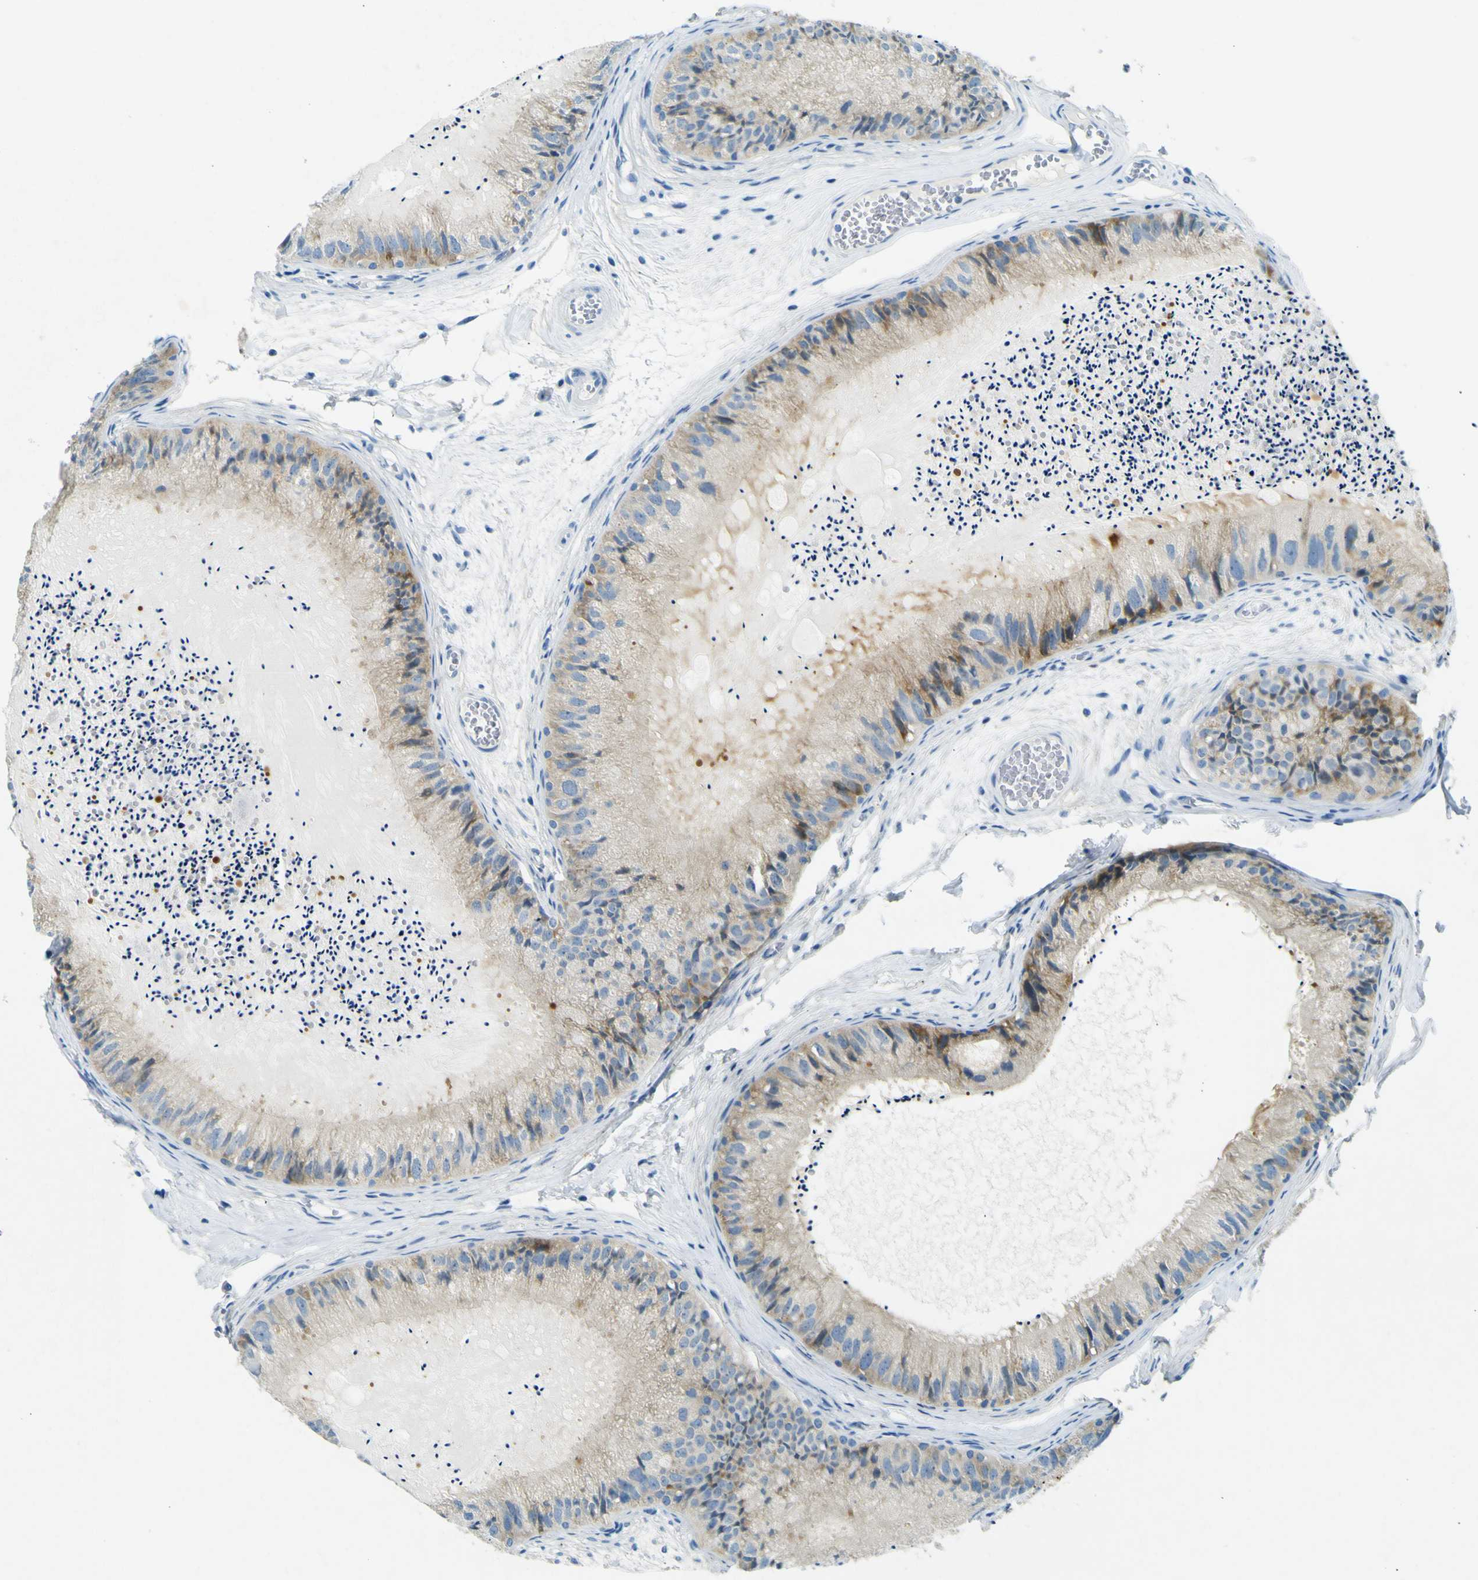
{"staining": {"intensity": "strong", "quantity": "<25%", "location": "cytoplasmic/membranous"}, "tissue": "epididymis", "cell_type": "Glandular cells", "image_type": "normal", "snomed": [{"axis": "morphology", "description": "Normal tissue, NOS"}, {"axis": "topography", "description": "Epididymis"}], "caption": "Approximately <25% of glandular cells in normal epididymis show strong cytoplasmic/membranous protein staining as visualized by brown immunohistochemical staining.", "gene": "SORCS1", "patient": {"sex": "male", "age": 31}}